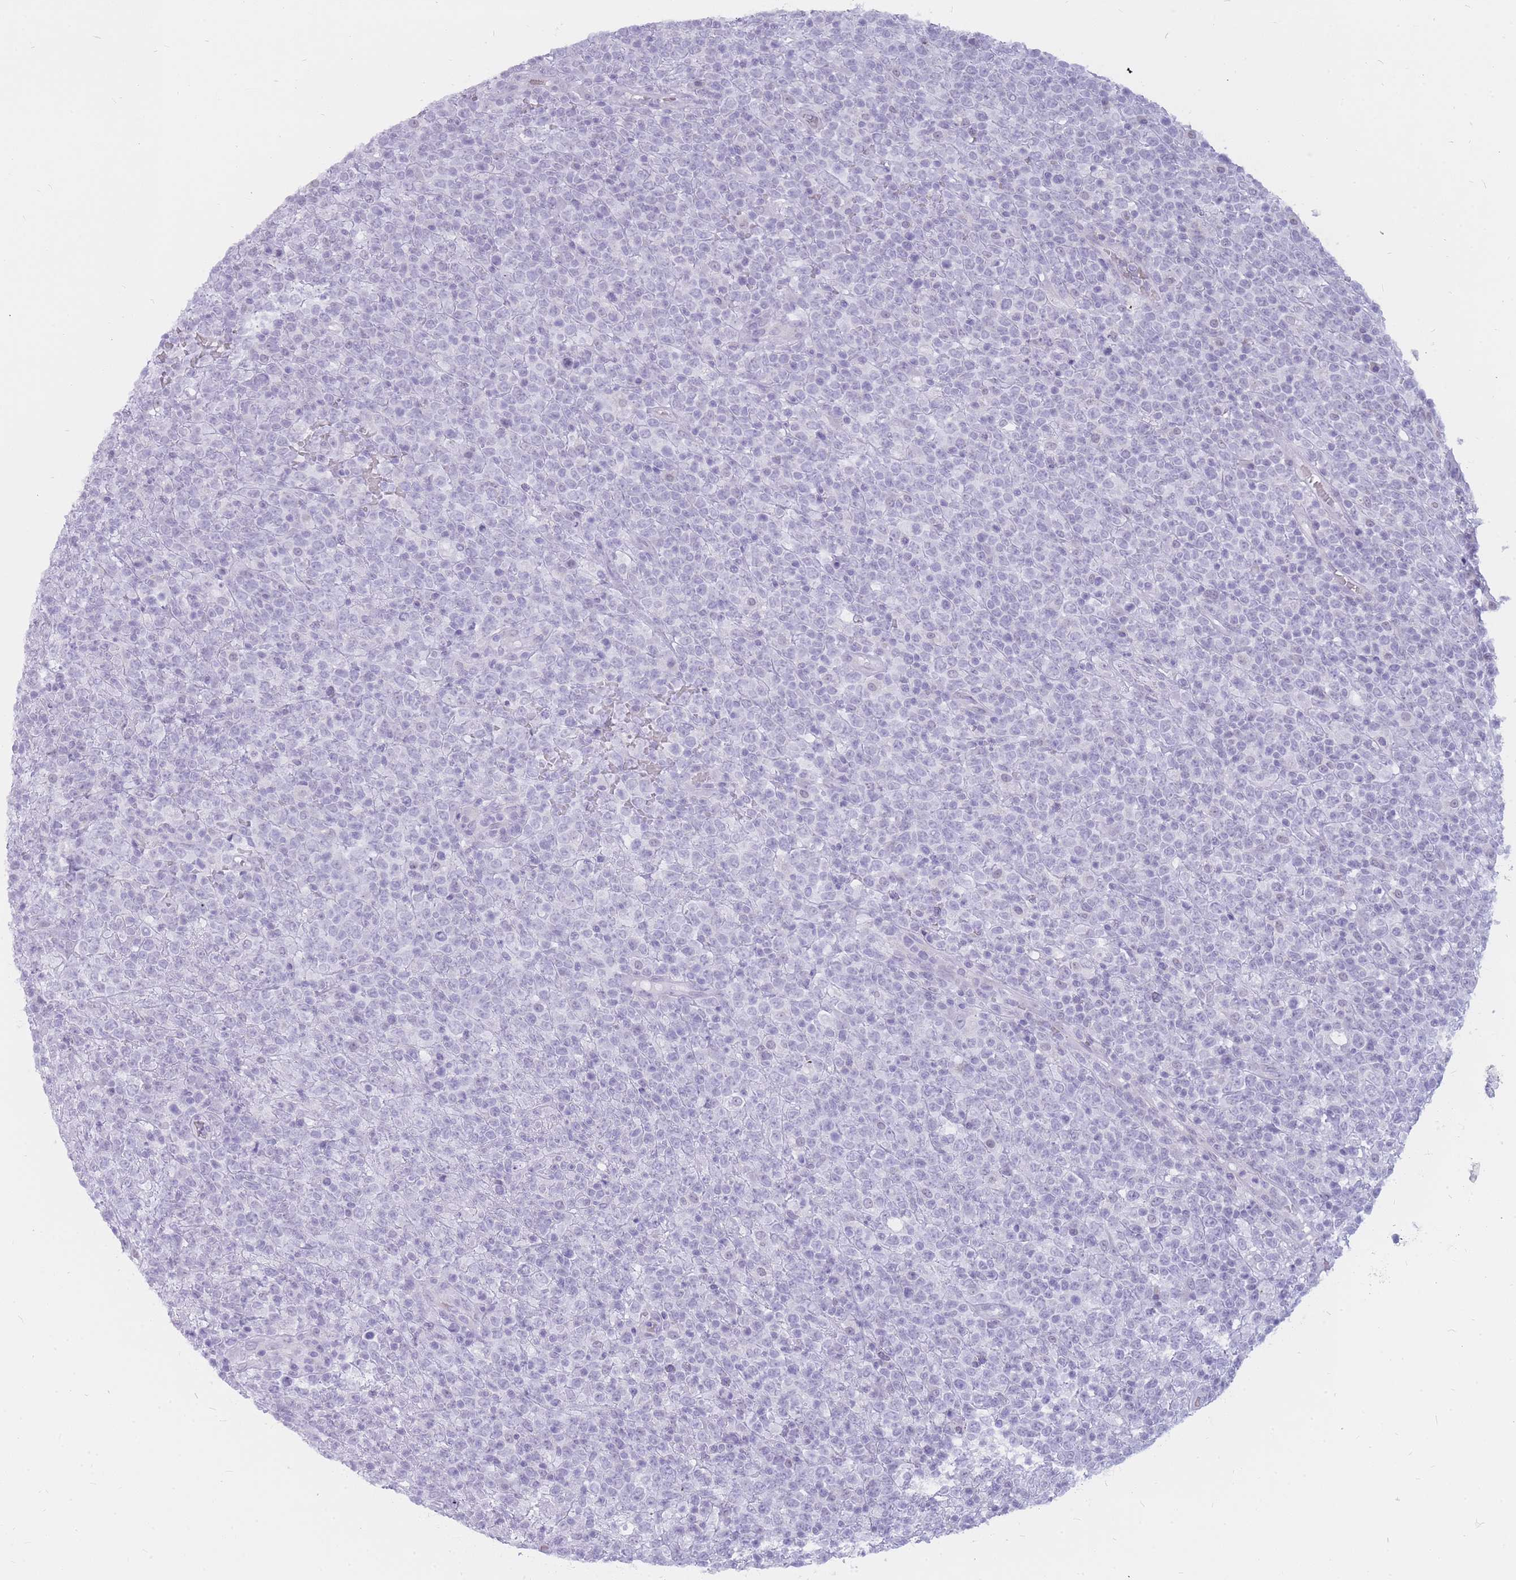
{"staining": {"intensity": "negative", "quantity": "none", "location": "none"}, "tissue": "lymphoma", "cell_type": "Tumor cells", "image_type": "cancer", "snomed": [{"axis": "morphology", "description": "Malignant lymphoma, non-Hodgkin's type, High grade"}, {"axis": "topography", "description": "Colon"}], "caption": "Lymphoma stained for a protein using IHC shows no staining tumor cells.", "gene": "INS", "patient": {"sex": "female", "age": 53}}